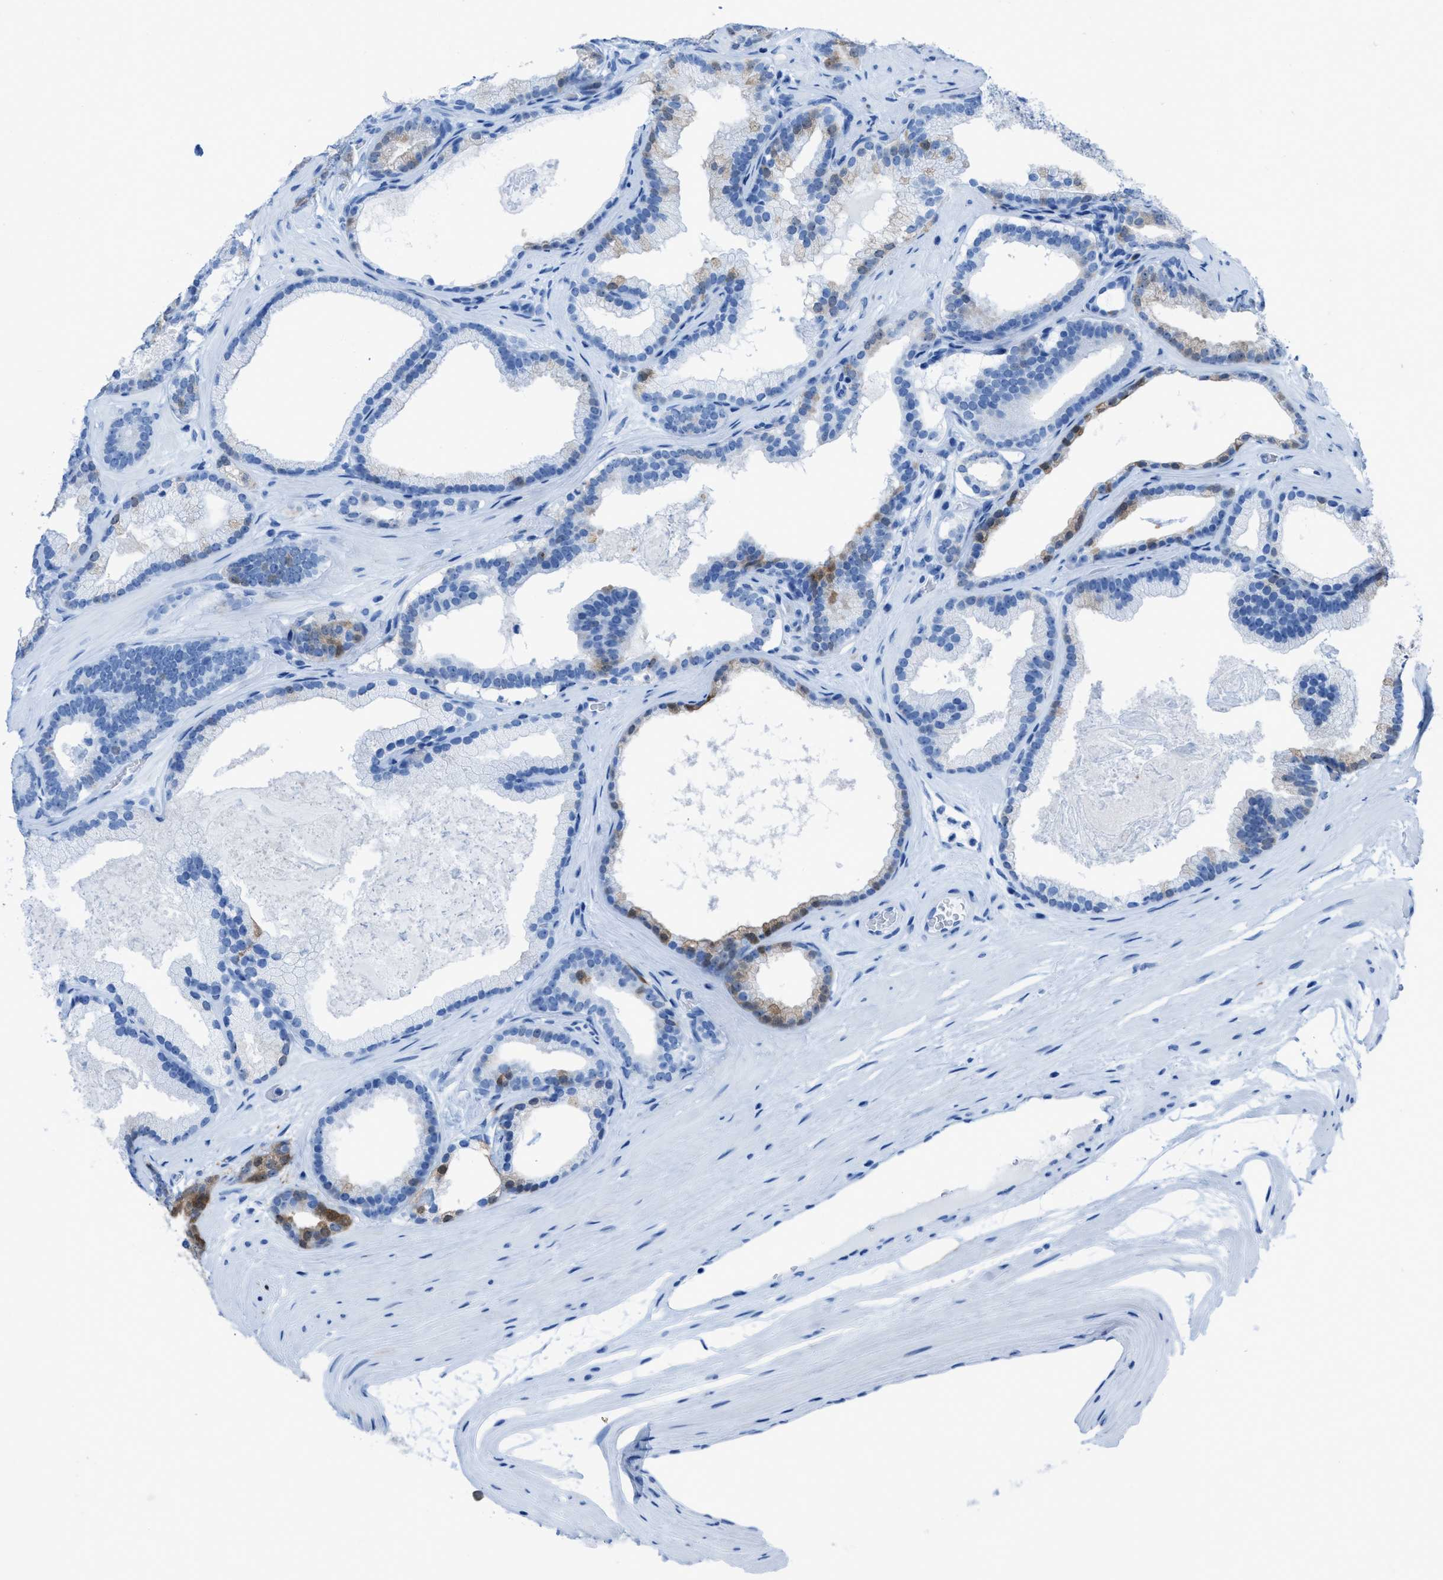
{"staining": {"intensity": "moderate", "quantity": "25%-75%", "location": "cytoplasmic/membranous,nuclear"}, "tissue": "prostate cancer", "cell_type": "Tumor cells", "image_type": "cancer", "snomed": [{"axis": "morphology", "description": "Adenocarcinoma, High grade"}, {"axis": "topography", "description": "Prostate"}], "caption": "Prostate adenocarcinoma (high-grade) tissue displays moderate cytoplasmic/membranous and nuclear staining in about 25%-75% of tumor cells, visualized by immunohistochemistry.", "gene": "CDKN2A", "patient": {"sex": "male", "age": 60}}